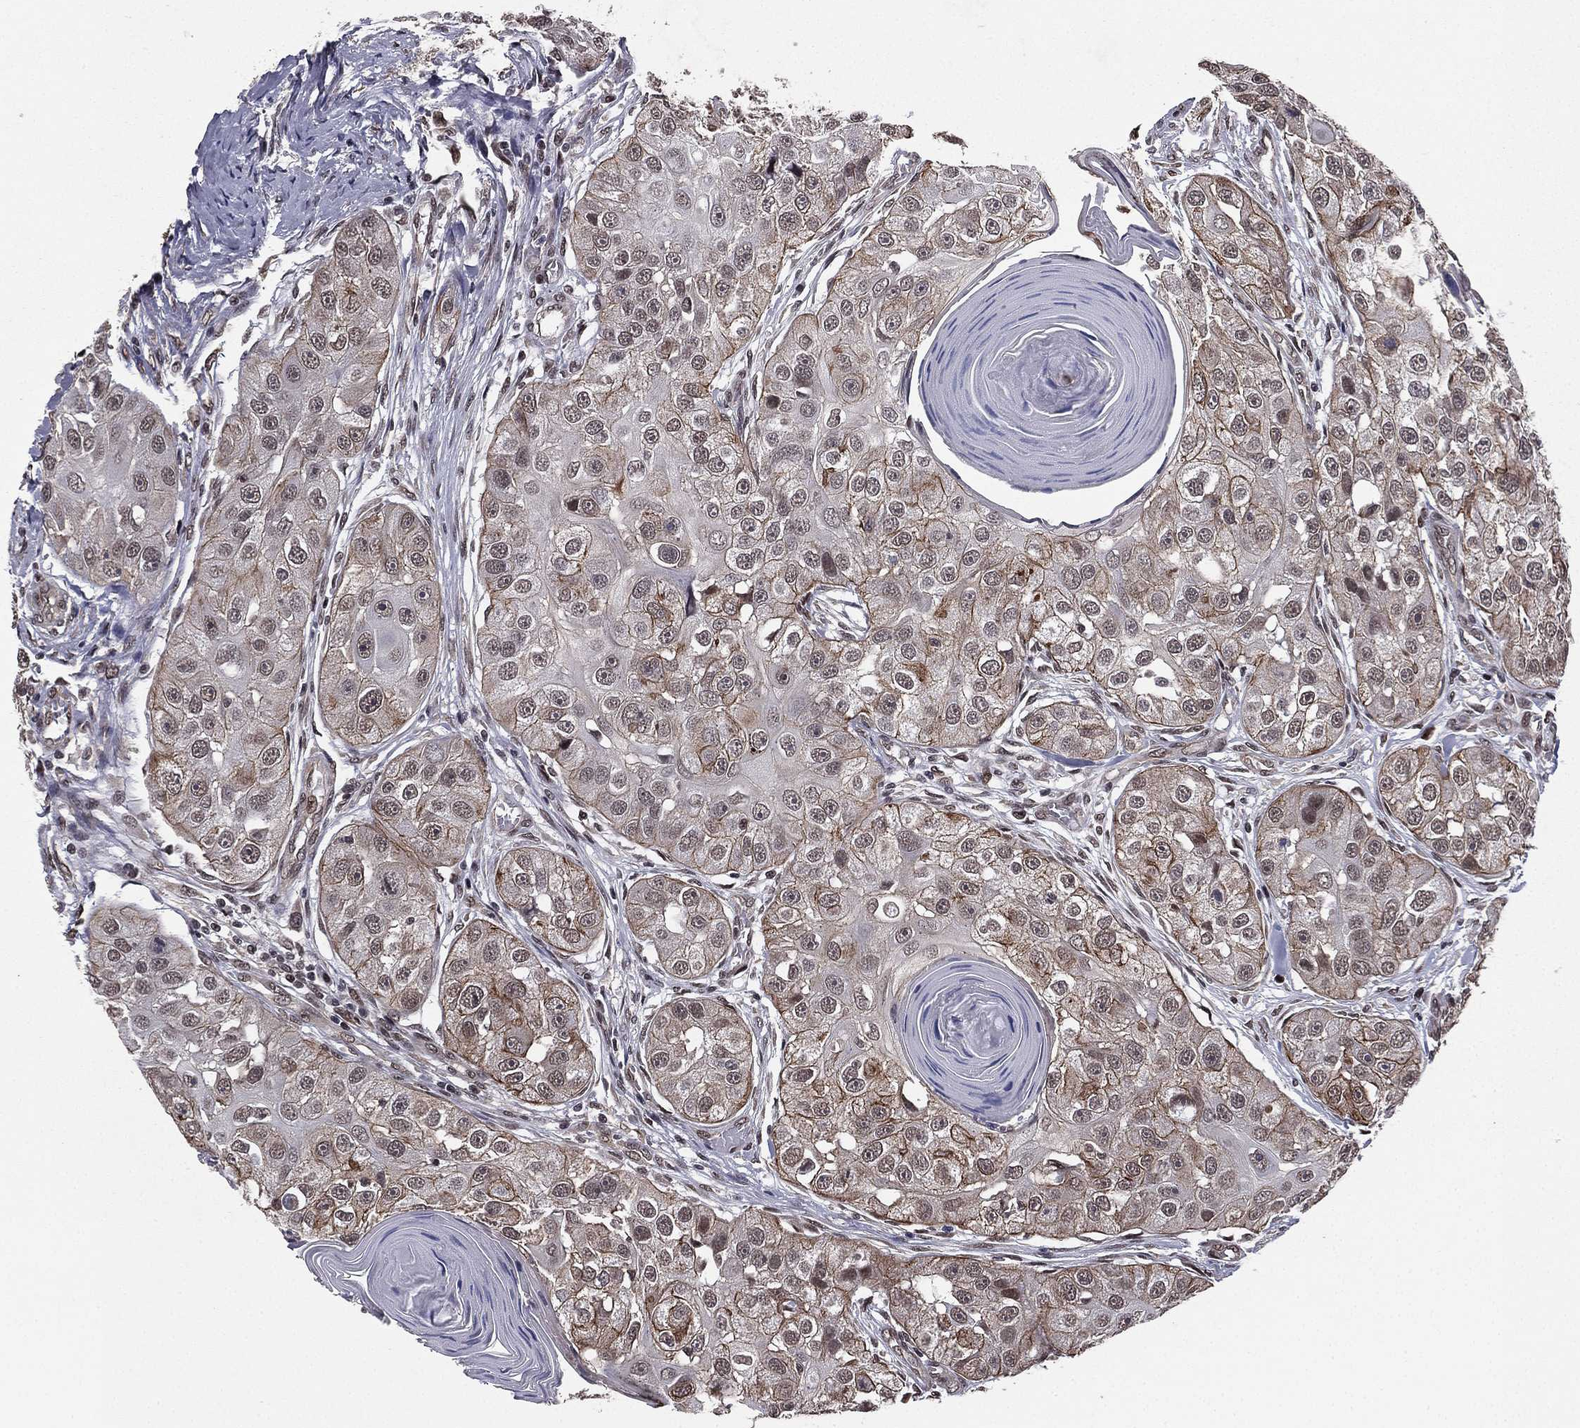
{"staining": {"intensity": "moderate", "quantity": "25%-75%", "location": "cytoplasmic/membranous"}, "tissue": "head and neck cancer", "cell_type": "Tumor cells", "image_type": "cancer", "snomed": [{"axis": "morphology", "description": "Normal tissue, NOS"}, {"axis": "morphology", "description": "Squamous cell carcinoma, NOS"}, {"axis": "topography", "description": "Skeletal muscle"}, {"axis": "topography", "description": "Head-Neck"}], "caption": "There is medium levels of moderate cytoplasmic/membranous staining in tumor cells of head and neck cancer, as demonstrated by immunohistochemical staining (brown color).", "gene": "RARB", "patient": {"sex": "male", "age": 51}}